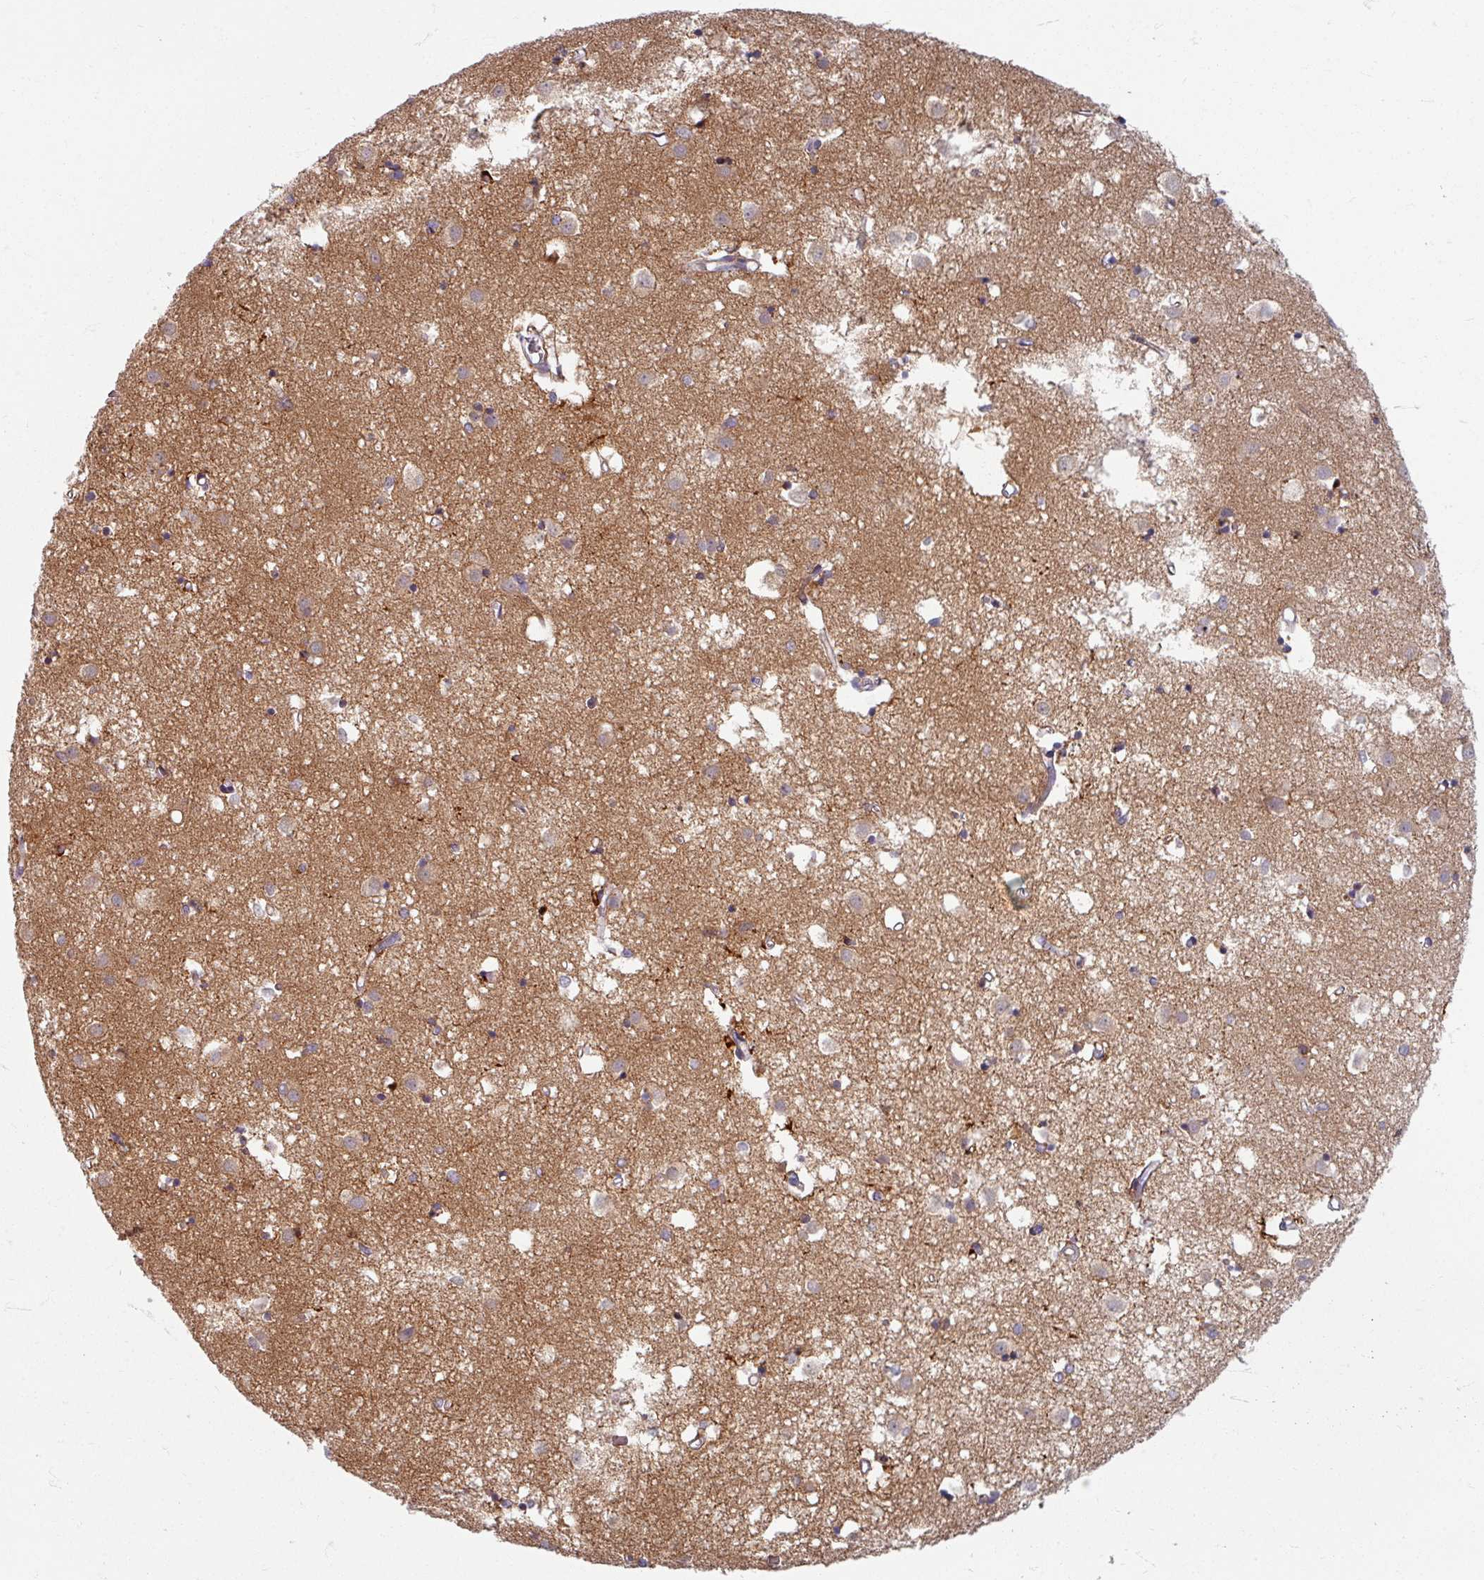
{"staining": {"intensity": "moderate", "quantity": "<25%", "location": "cytoplasmic/membranous"}, "tissue": "caudate", "cell_type": "Glial cells", "image_type": "normal", "snomed": [{"axis": "morphology", "description": "Normal tissue, NOS"}, {"axis": "topography", "description": "Lateral ventricle wall"}], "caption": "The immunohistochemical stain shows moderate cytoplasmic/membranous staining in glial cells of normal caudate.", "gene": "GABARAPL1", "patient": {"sex": "male", "age": 70}}